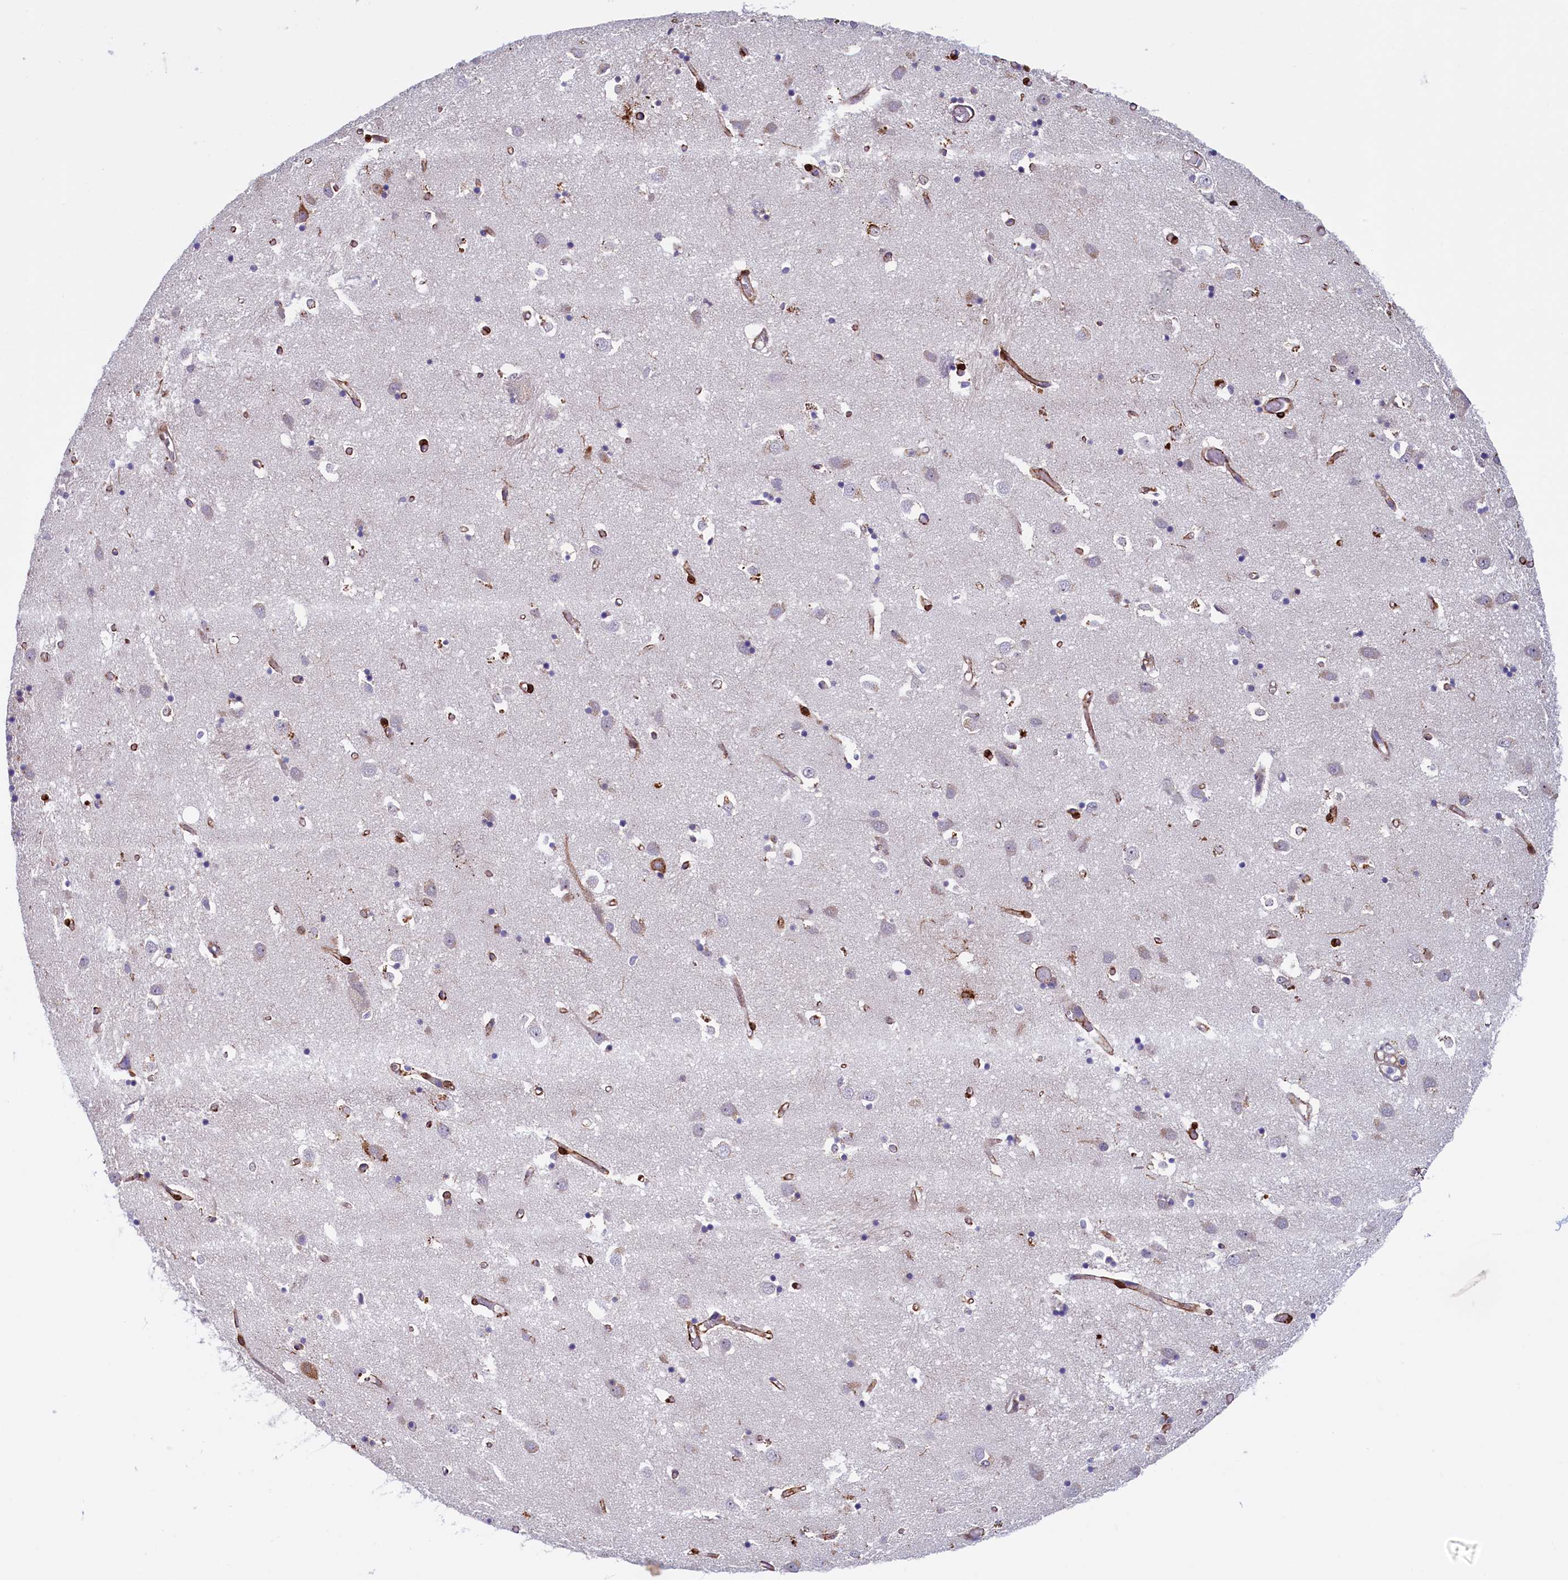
{"staining": {"intensity": "moderate", "quantity": "<25%", "location": "cytoplasmic/membranous,nuclear"}, "tissue": "caudate", "cell_type": "Glial cells", "image_type": "normal", "snomed": [{"axis": "morphology", "description": "Normal tissue, NOS"}, {"axis": "topography", "description": "Lateral ventricle wall"}], "caption": "A low amount of moderate cytoplasmic/membranous,nuclear expression is seen in approximately <25% of glial cells in benign caudate.", "gene": "PACSIN3", "patient": {"sex": "male", "age": 70}}